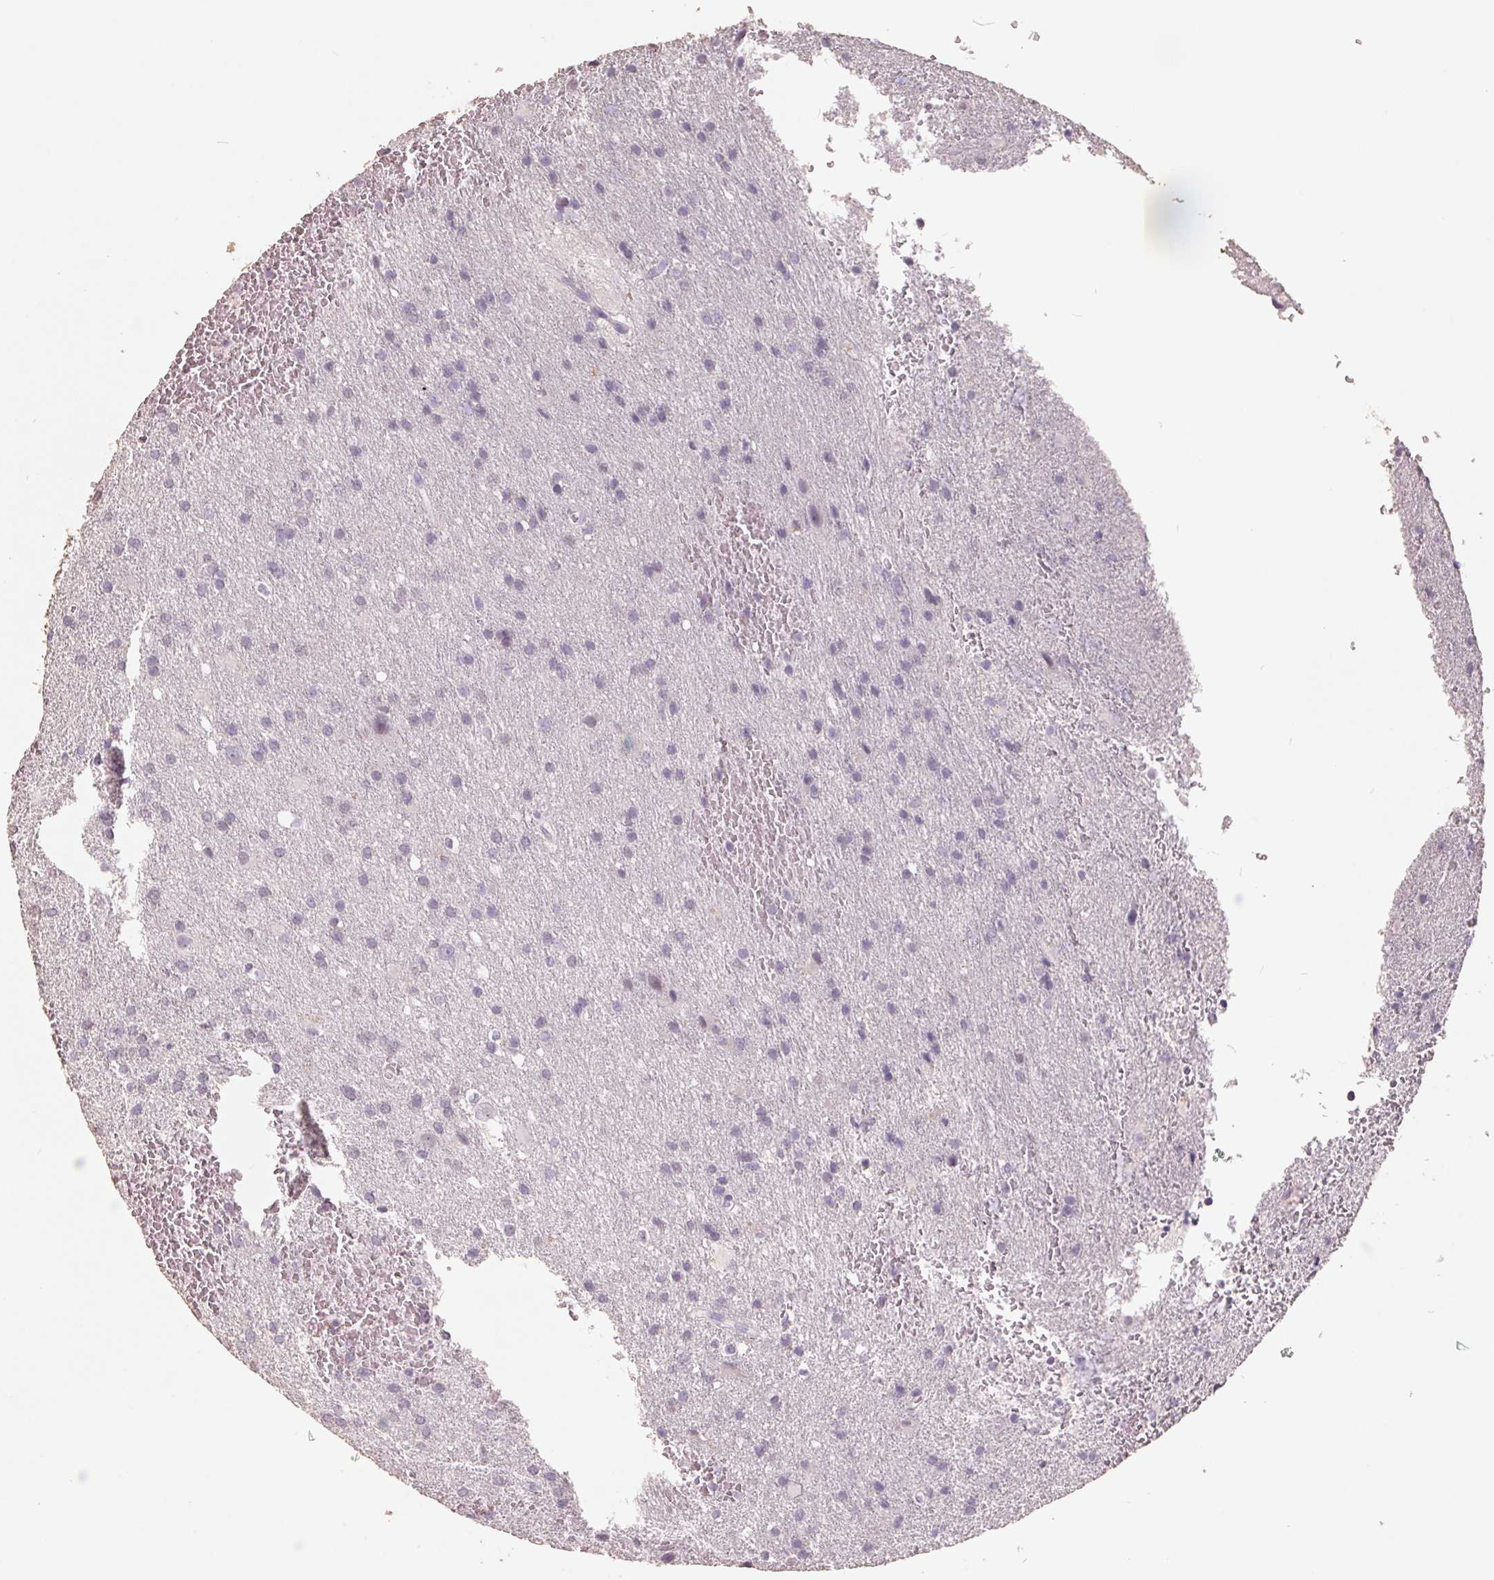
{"staining": {"intensity": "negative", "quantity": "none", "location": "none"}, "tissue": "glioma", "cell_type": "Tumor cells", "image_type": "cancer", "snomed": [{"axis": "morphology", "description": "Glioma, malignant, Low grade"}, {"axis": "topography", "description": "Brain"}], "caption": "The image demonstrates no significant expression in tumor cells of glioma.", "gene": "FTCD", "patient": {"sex": "male", "age": 66}}